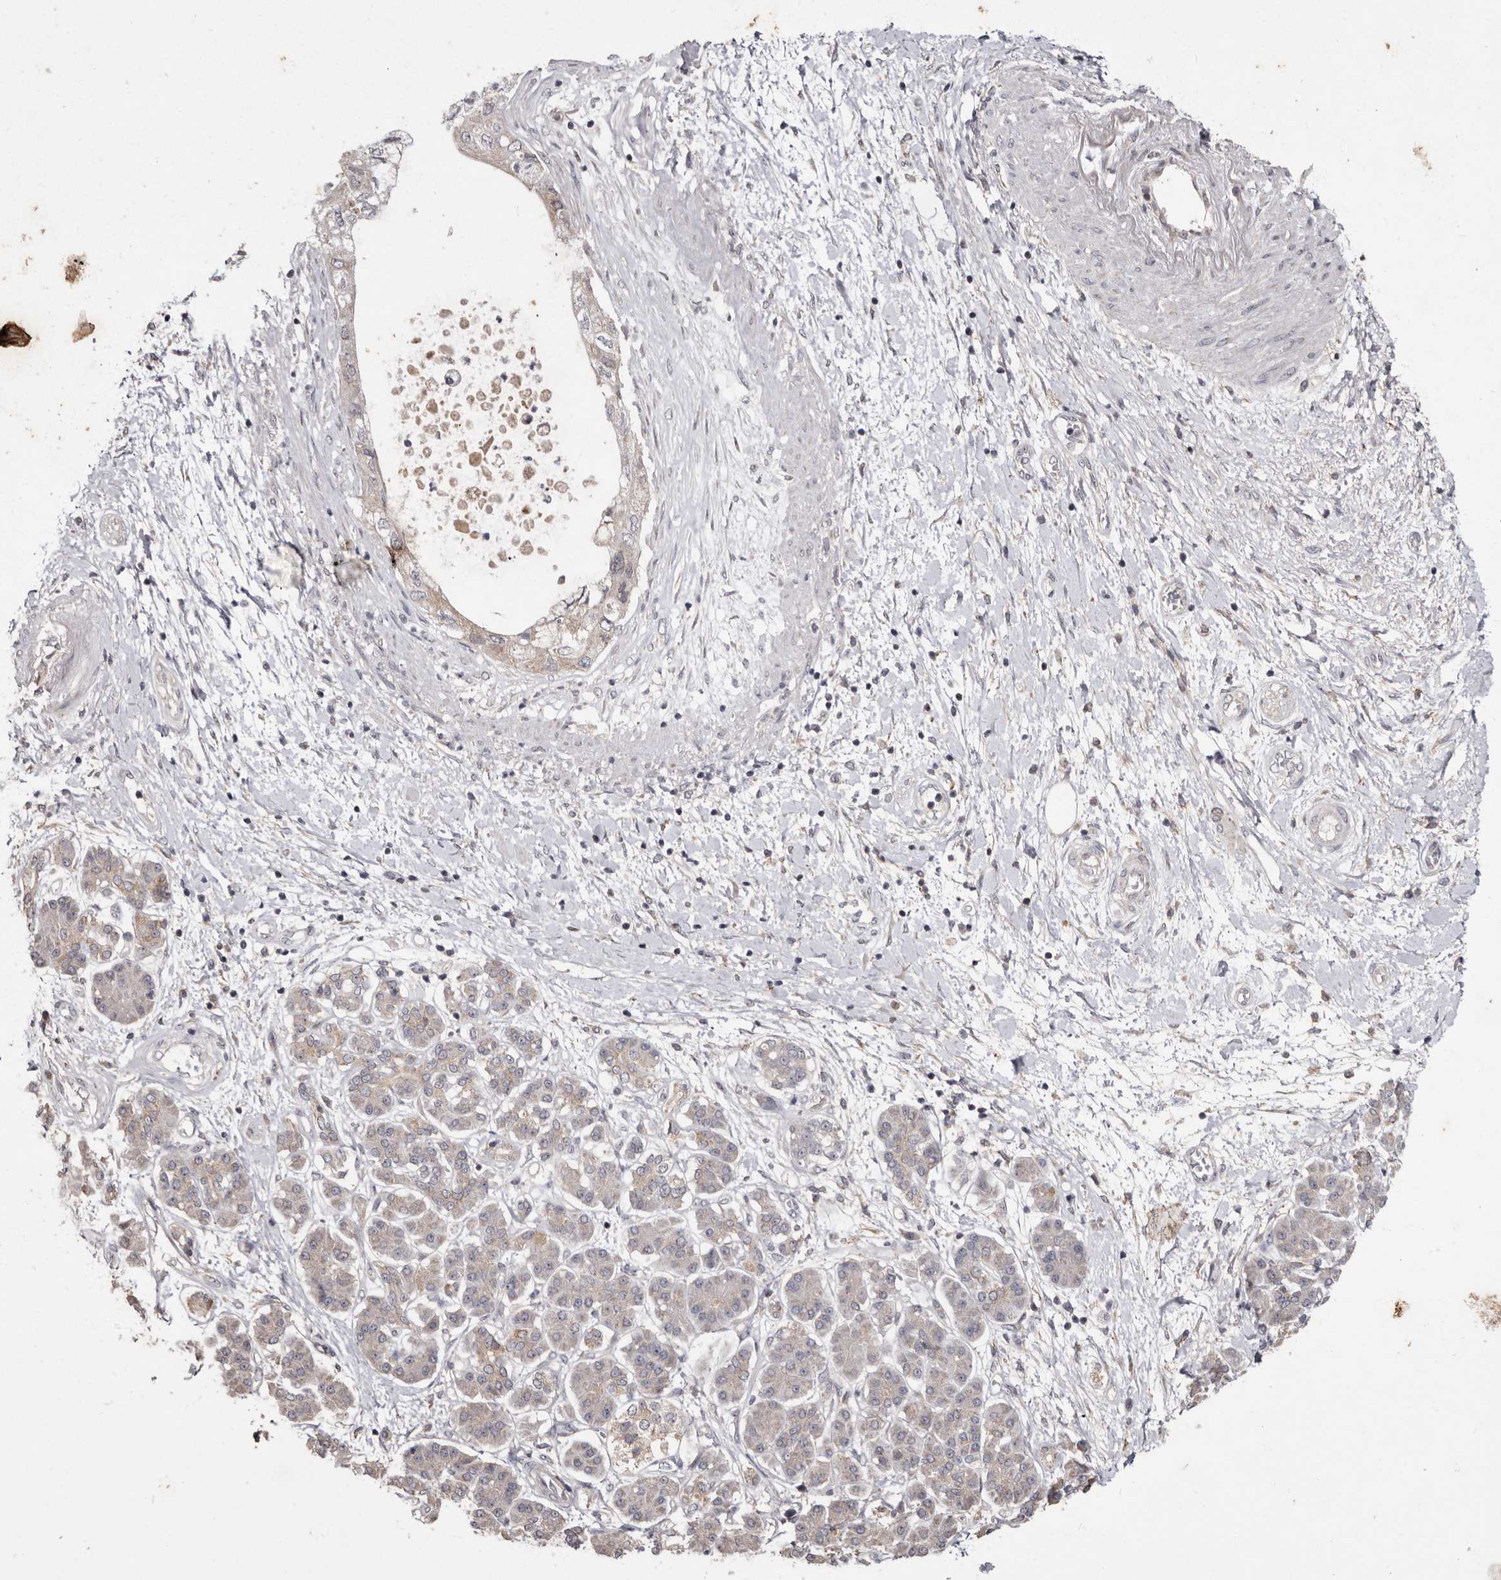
{"staining": {"intensity": "negative", "quantity": "none", "location": "none"}, "tissue": "pancreatic cancer", "cell_type": "Tumor cells", "image_type": "cancer", "snomed": [{"axis": "morphology", "description": "Adenocarcinoma, NOS"}, {"axis": "topography", "description": "Pancreas"}], "caption": "There is no significant expression in tumor cells of adenocarcinoma (pancreatic).", "gene": "FLAD1", "patient": {"sex": "female", "age": 73}}